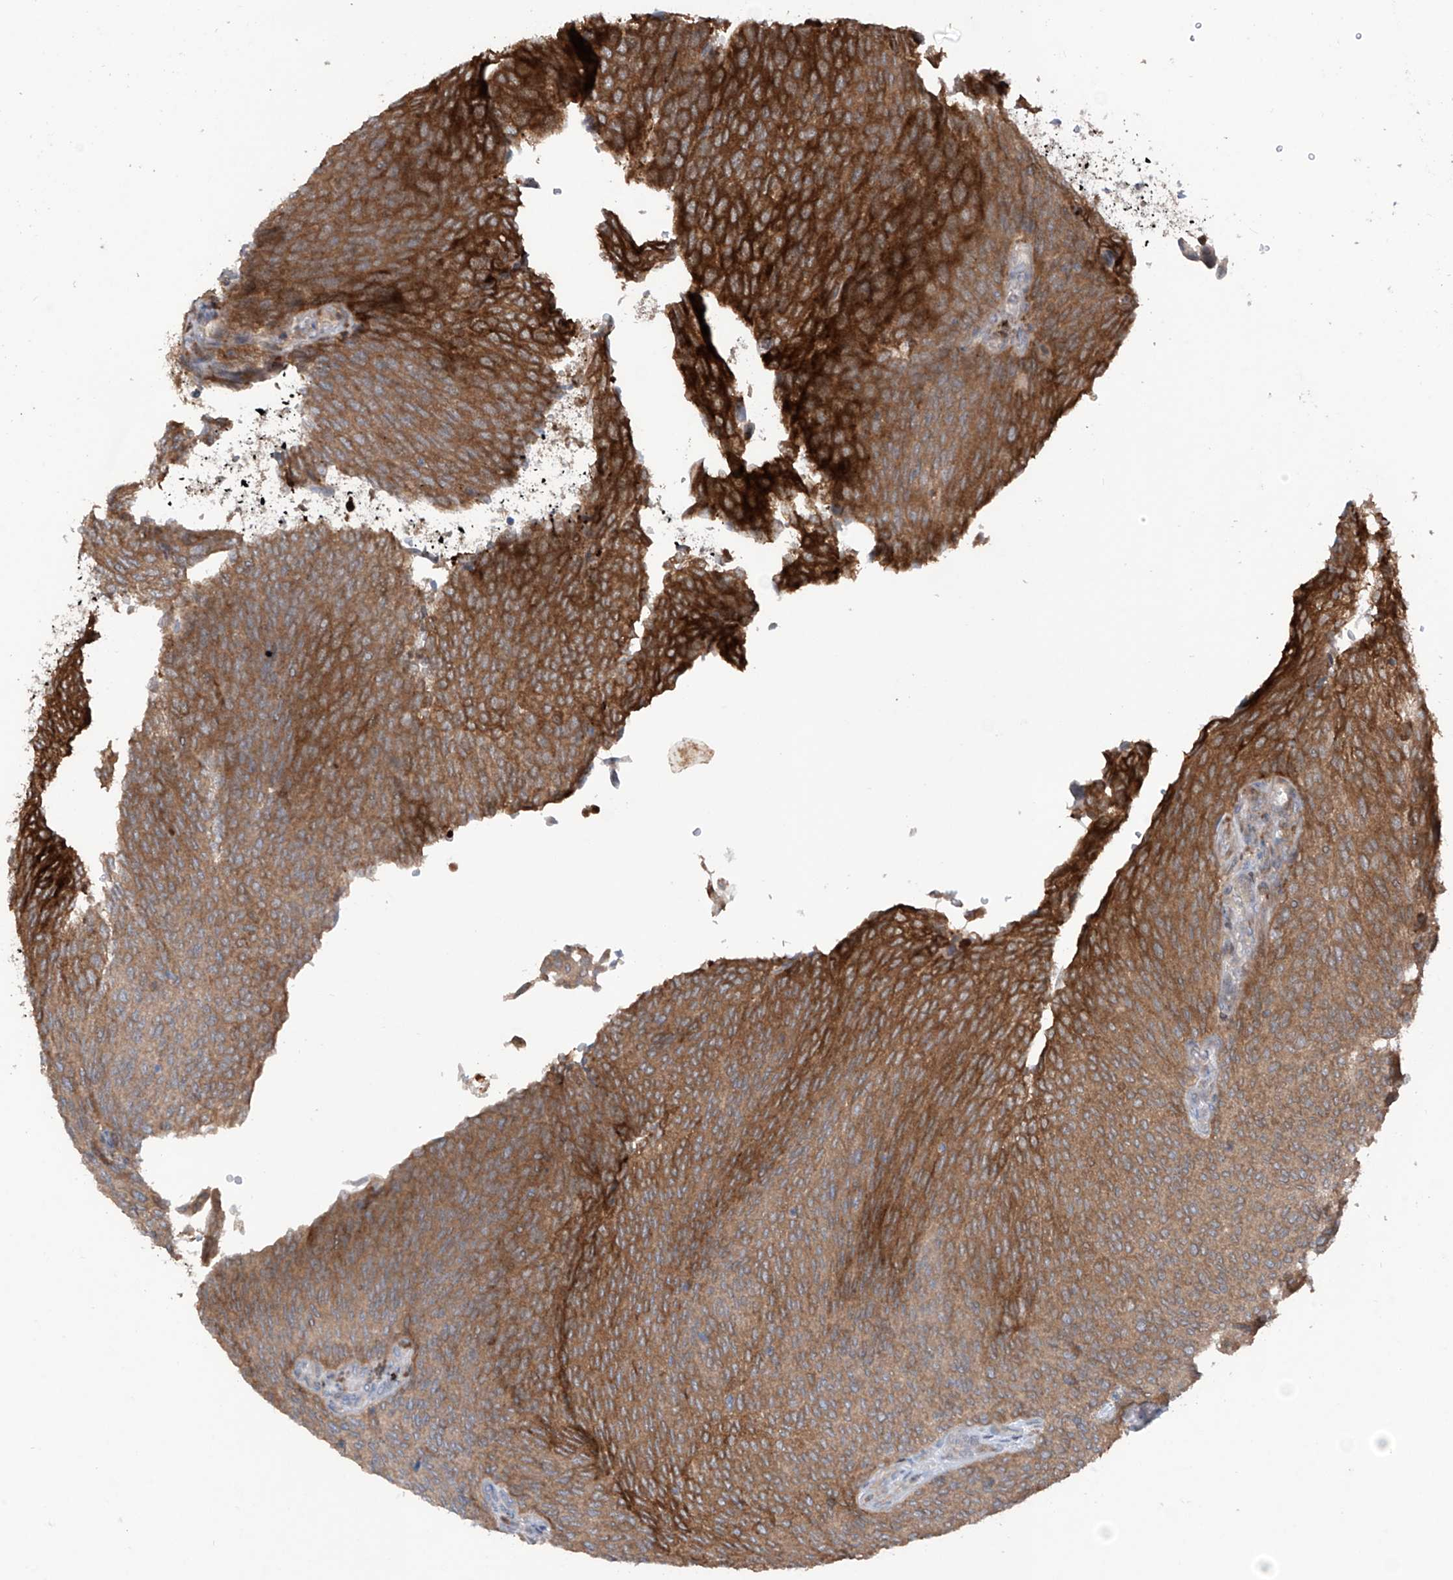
{"staining": {"intensity": "strong", "quantity": ">75%", "location": "cytoplasmic/membranous"}, "tissue": "urothelial cancer", "cell_type": "Tumor cells", "image_type": "cancer", "snomed": [{"axis": "morphology", "description": "Urothelial carcinoma, Low grade"}, {"axis": "topography", "description": "Urinary bladder"}], "caption": "High-power microscopy captured an immunohistochemistry (IHC) image of urothelial cancer, revealing strong cytoplasmic/membranous staining in approximately >75% of tumor cells. Ihc stains the protein of interest in brown and the nuclei are stained blue.", "gene": "SAMD3", "patient": {"sex": "female", "age": 79}}